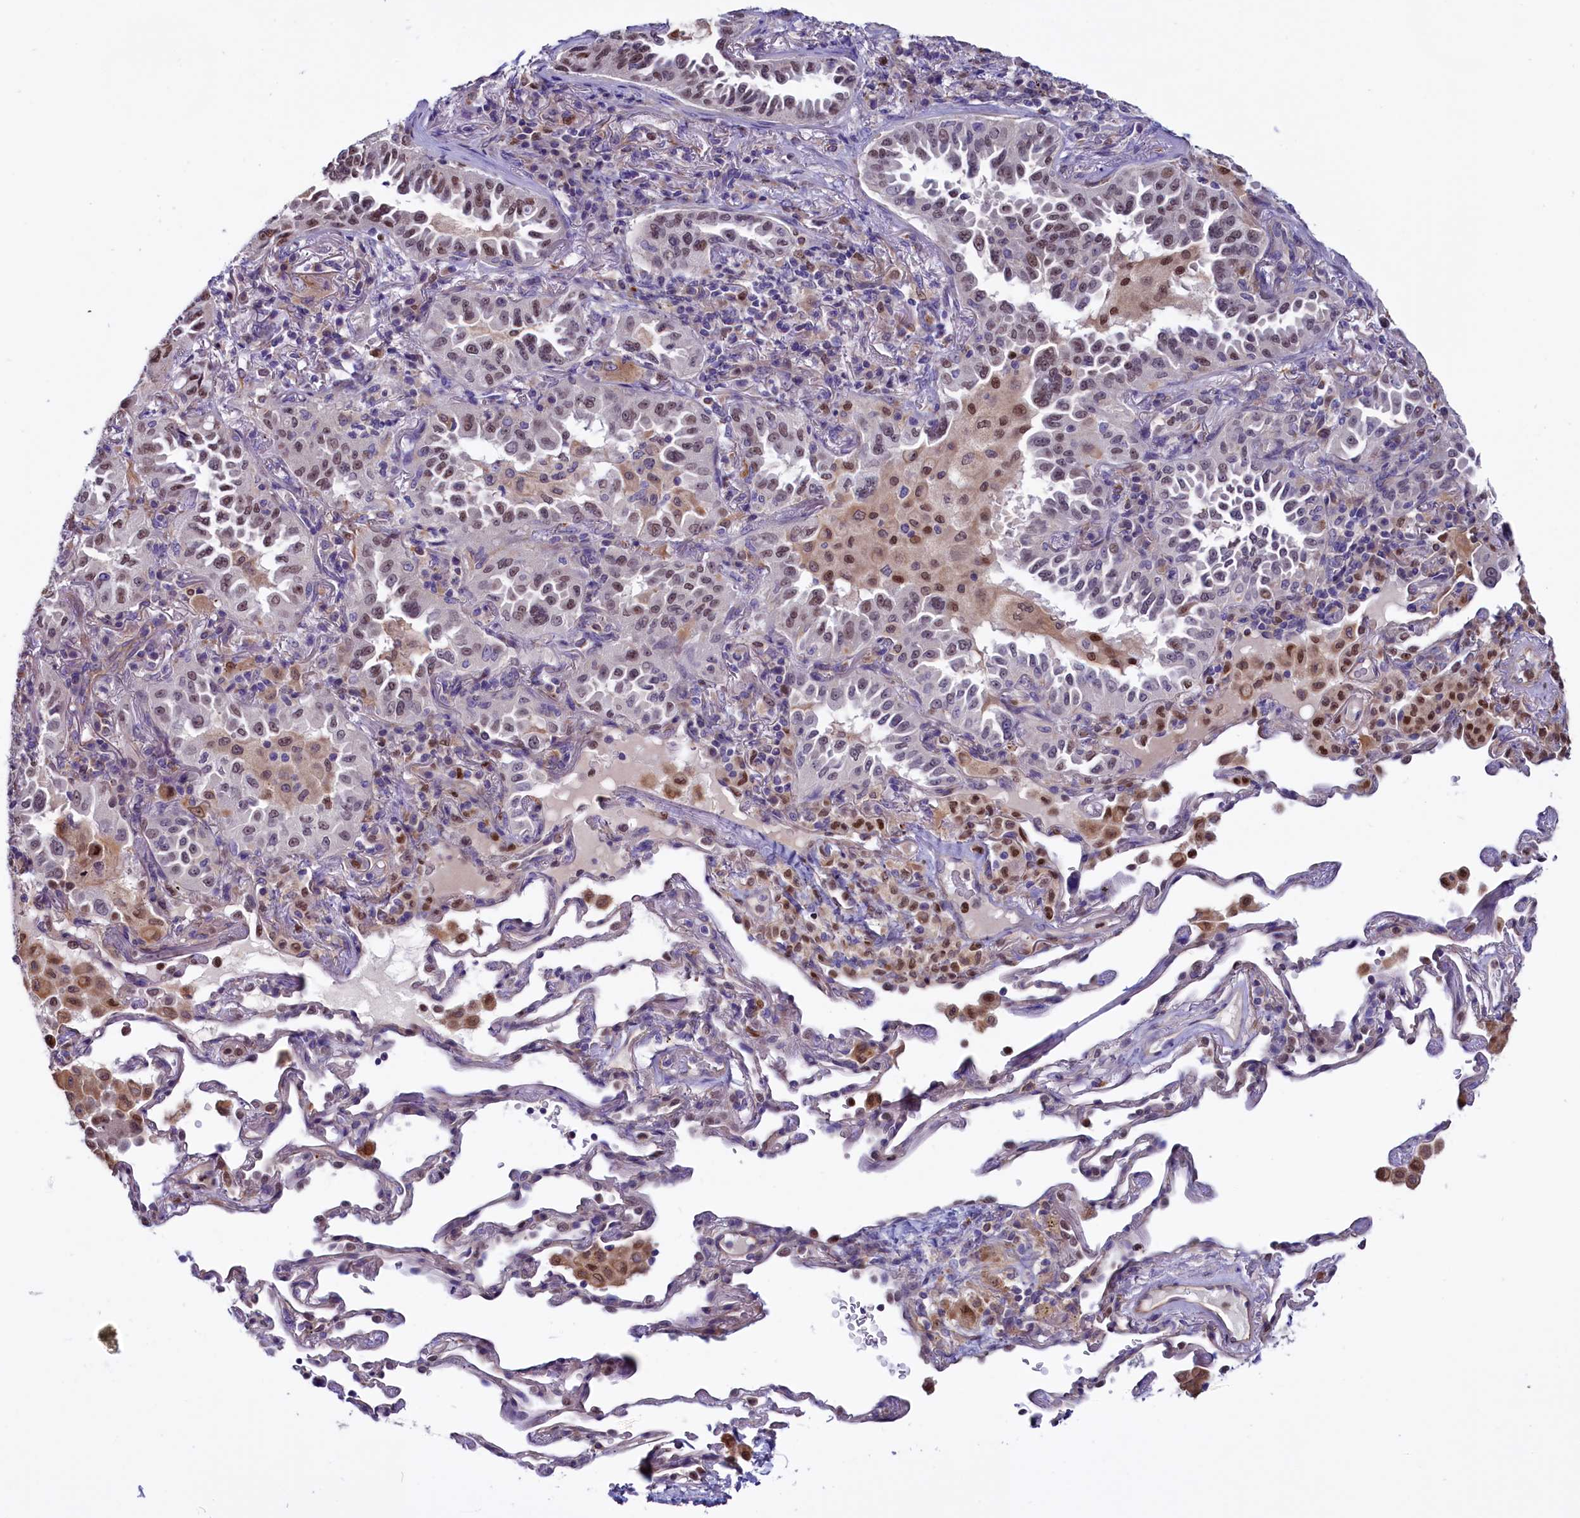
{"staining": {"intensity": "moderate", "quantity": "25%-75%", "location": "nuclear"}, "tissue": "lung cancer", "cell_type": "Tumor cells", "image_type": "cancer", "snomed": [{"axis": "morphology", "description": "Adenocarcinoma, NOS"}, {"axis": "topography", "description": "Lung"}], "caption": "Approximately 25%-75% of tumor cells in human adenocarcinoma (lung) display moderate nuclear protein staining as visualized by brown immunohistochemical staining.", "gene": "PDILT", "patient": {"sex": "female", "age": 69}}